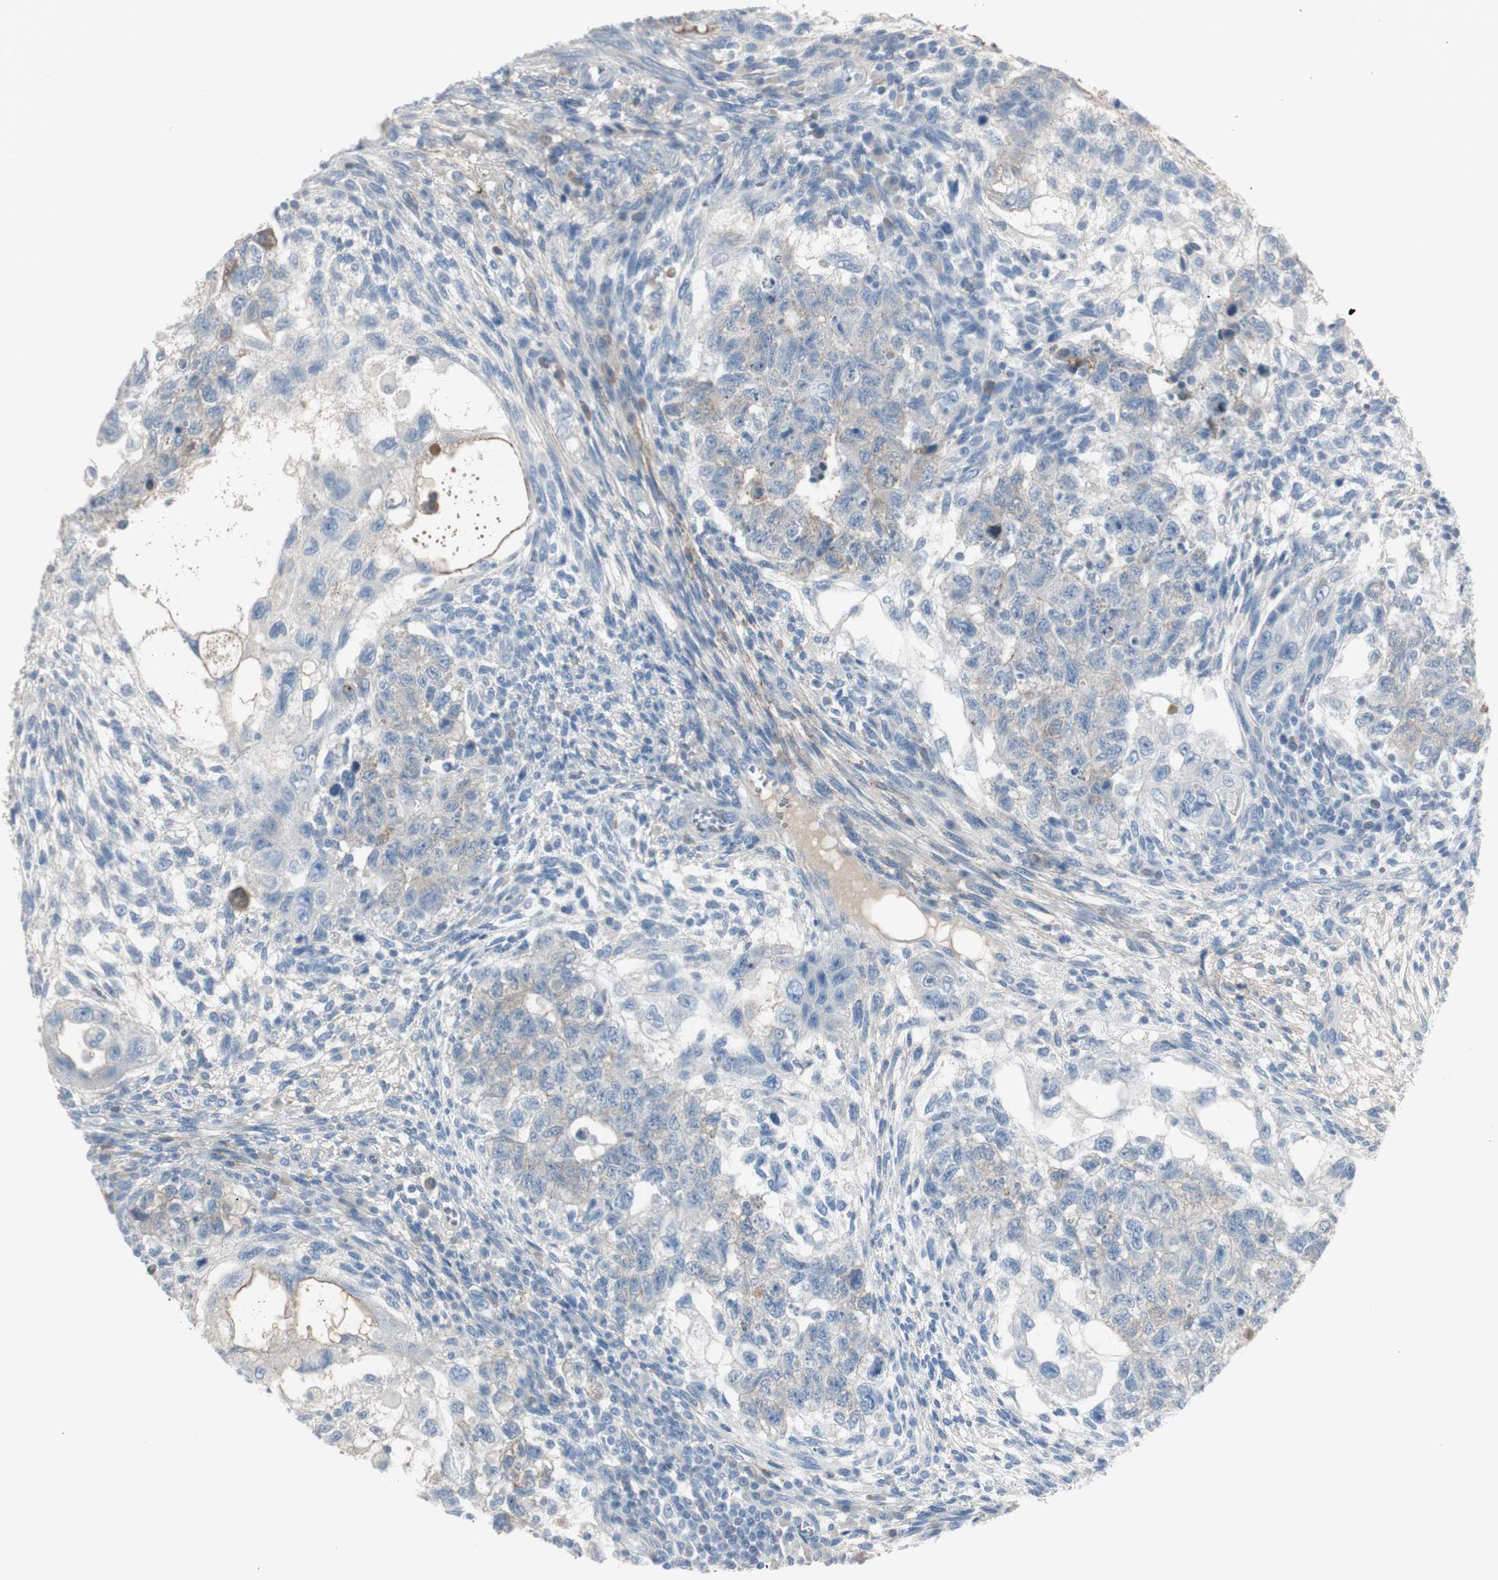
{"staining": {"intensity": "weak", "quantity": "25%-75%", "location": "cytoplasmic/membranous"}, "tissue": "testis cancer", "cell_type": "Tumor cells", "image_type": "cancer", "snomed": [{"axis": "morphology", "description": "Normal tissue, NOS"}, {"axis": "morphology", "description": "Carcinoma, Embryonal, NOS"}, {"axis": "topography", "description": "Testis"}], "caption": "The image displays immunohistochemical staining of embryonal carcinoma (testis). There is weak cytoplasmic/membranous expression is present in approximately 25%-75% of tumor cells.", "gene": "CACNA2D1", "patient": {"sex": "male", "age": 36}}